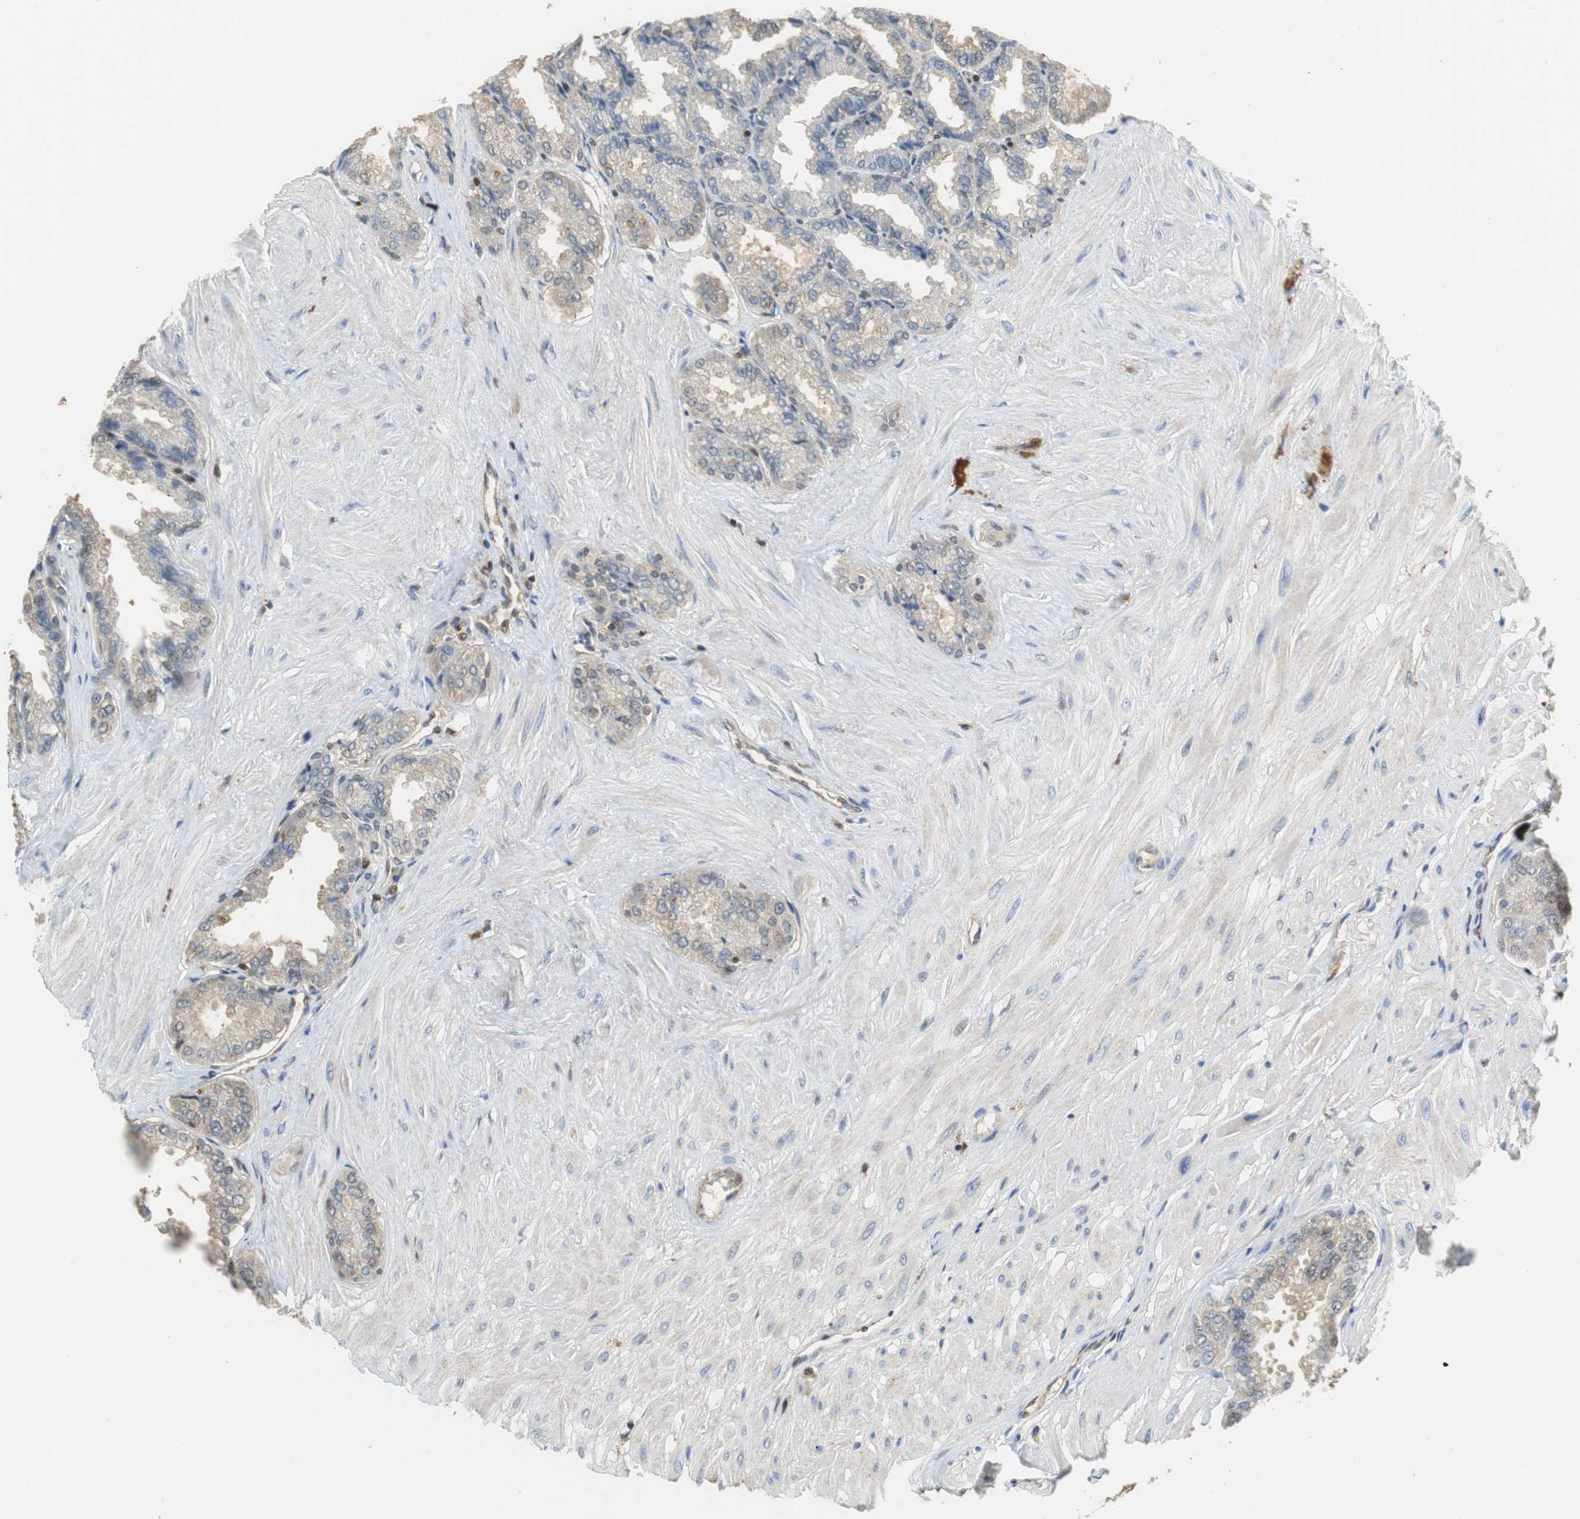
{"staining": {"intensity": "weak", "quantity": ">75%", "location": "cytoplasmic/membranous"}, "tissue": "seminal vesicle", "cell_type": "Glandular cells", "image_type": "normal", "snomed": [{"axis": "morphology", "description": "Normal tissue, NOS"}, {"axis": "topography", "description": "Seminal veicle"}], "caption": "Glandular cells demonstrate weak cytoplasmic/membranous staining in about >75% of cells in normal seminal vesicle. The staining was performed using DAB (3,3'-diaminobenzidine) to visualize the protein expression in brown, while the nuclei were stained in blue with hematoxylin (Magnification: 20x).", "gene": "GSDMD", "patient": {"sex": "male", "age": 46}}